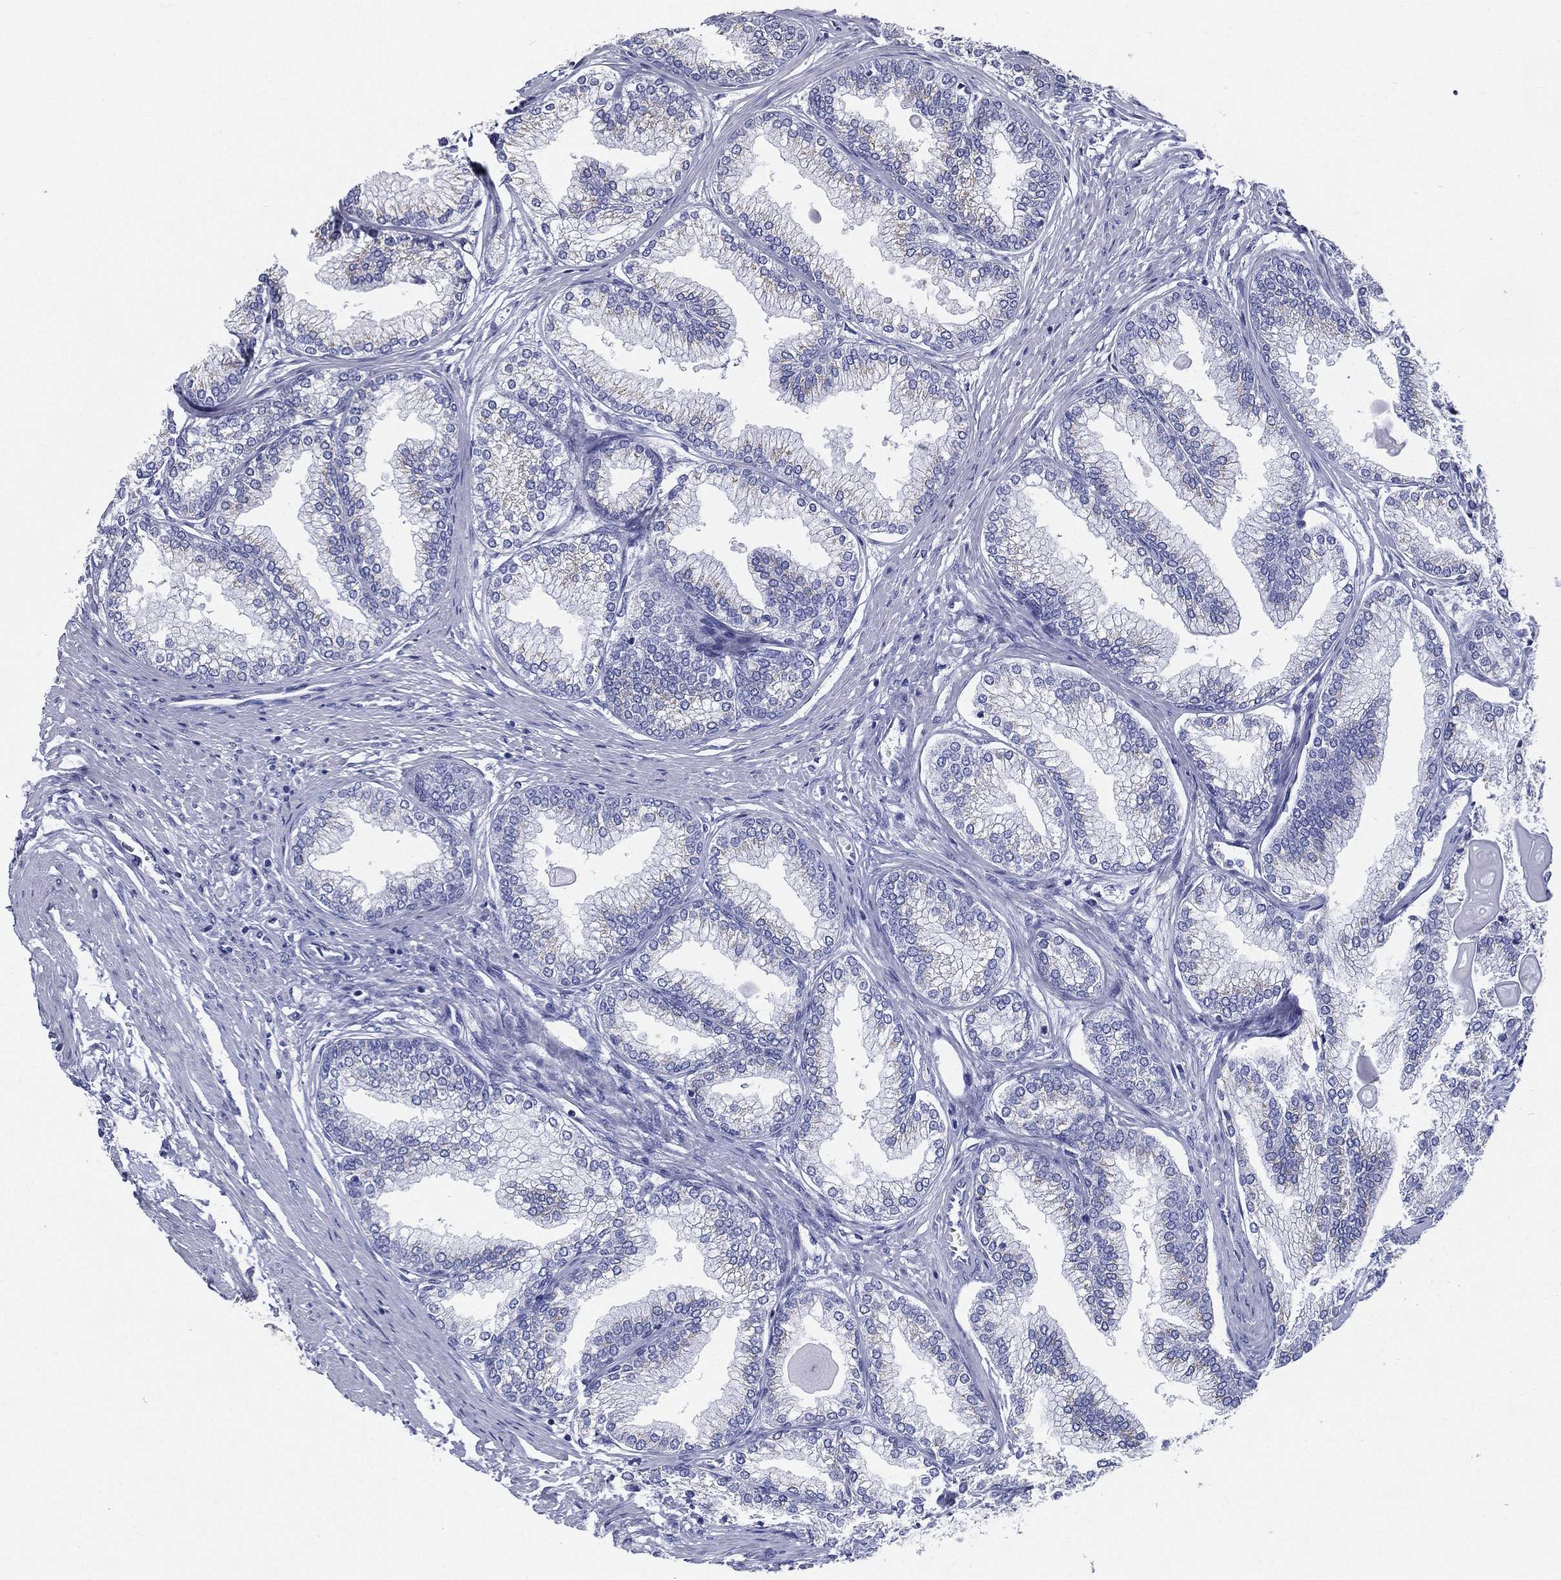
{"staining": {"intensity": "negative", "quantity": "none", "location": "none"}, "tissue": "prostate", "cell_type": "Glandular cells", "image_type": "normal", "snomed": [{"axis": "morphology", "description": "Normal tissue, NOS"}, {"axis": "topography", "description": "Prostate"}], "caption": "The IHC histopathology image has no significant staining in glandular cells of prostate. Brightfield microscopy of immunohistochemistry stained with DAB (brown) and hematoxylin (blue), captured at high magnification.", "gene": "RSPH4A", "patient": {"sex": "male", "age": 72}}